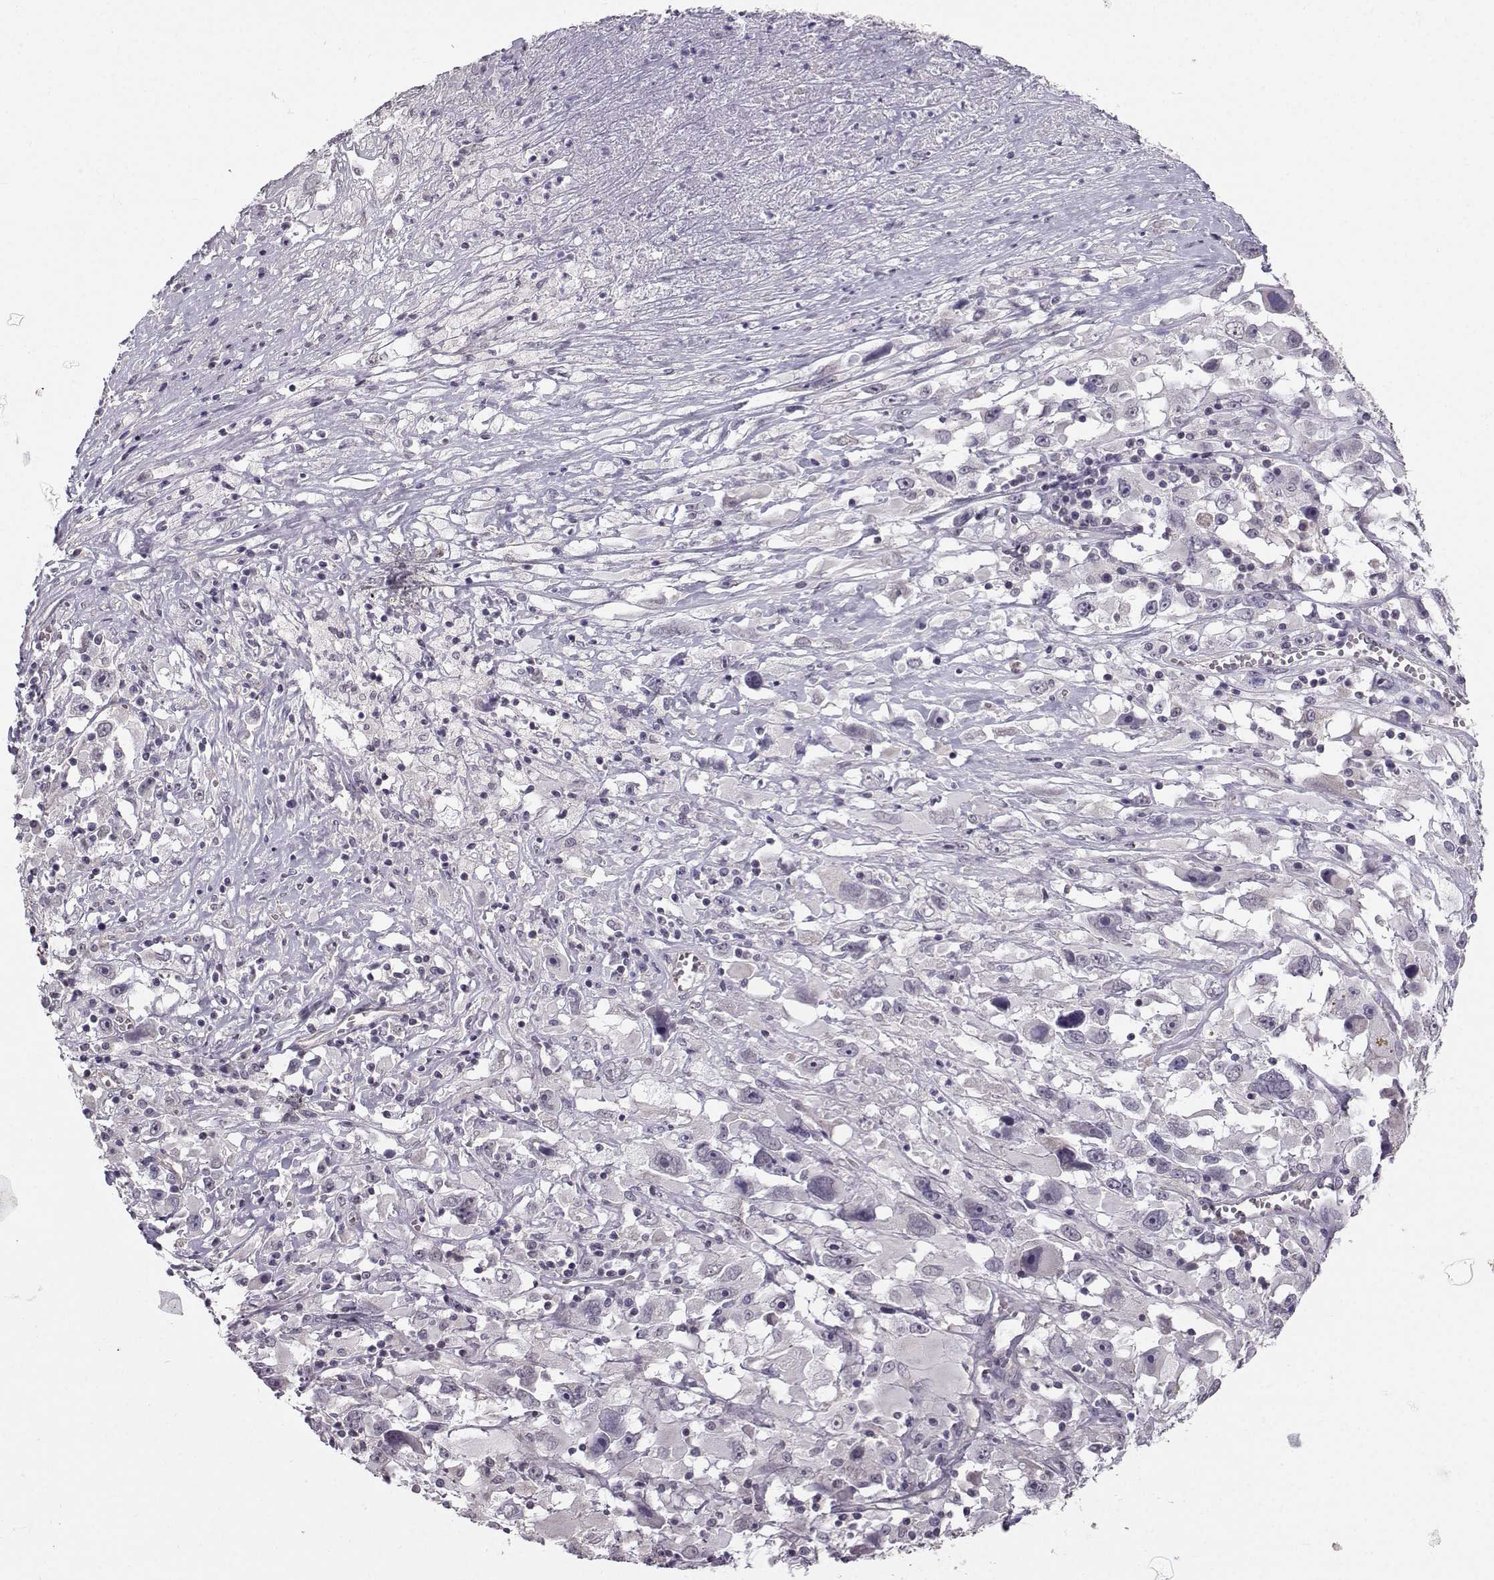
{"staining": {"intensity": "negative", "quantity": "none", "location": "none"}, "tissue": "melanoma", "cell_type": "Tumor cells", "image_type": "cancer", "snomed": [{"axis": "morphology", "description": "Malignant melanoma, Metastatic site"}, {"axis": "topography", "description": "Soft tissue"}], "caption": "DAB (3,3'-diaminobenzidine) immunohistochemical staining of malignant melanoma (metastatic site) demonstrates no significant positivity in tumor cells.", "gene": "TSPYL5", "patient": {"sex": "male", "age": 50}}